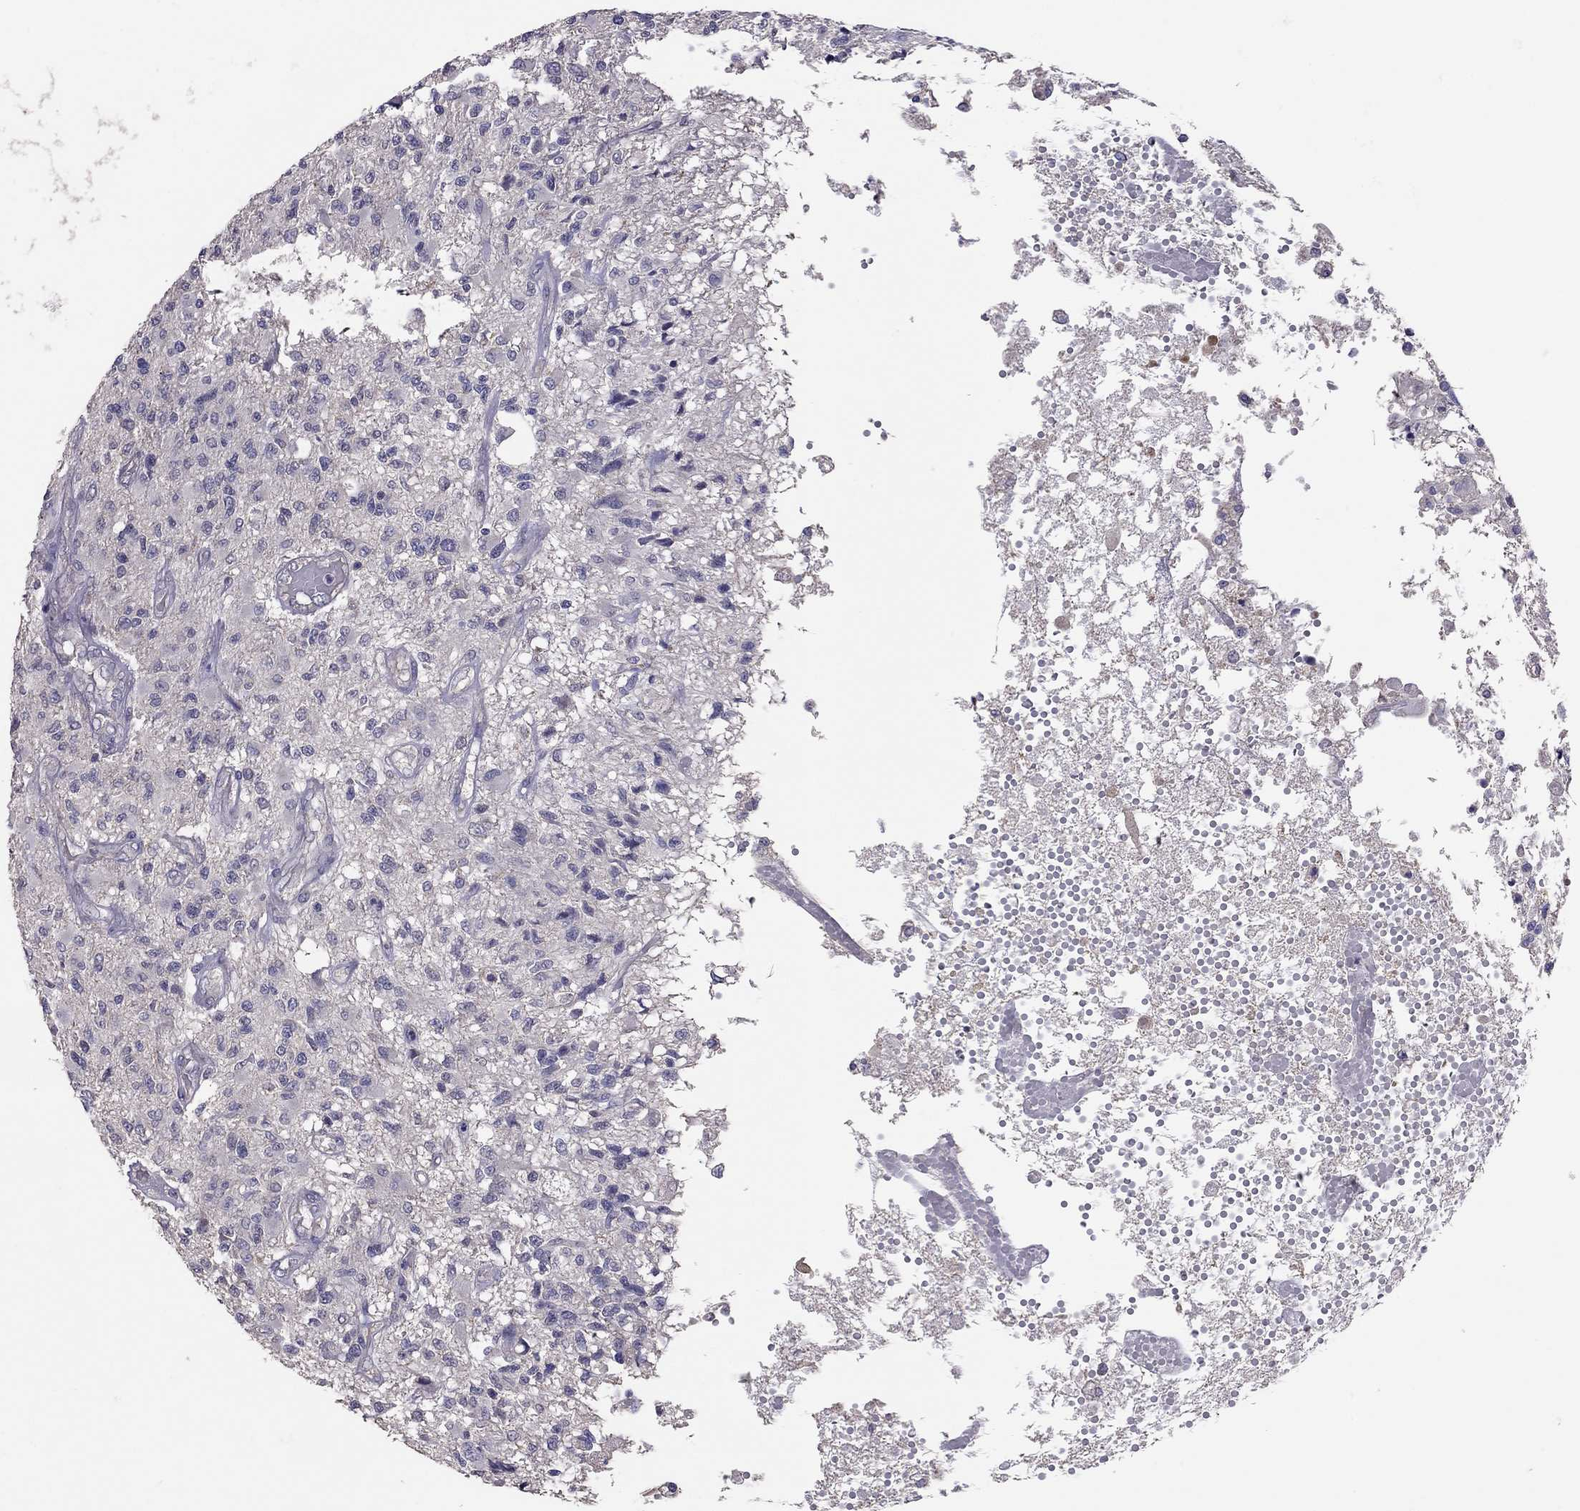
{"staining": {"intensity": "negative", "quantity": "none", "location": "none"}, "tissue": "glioma", "cell_type": "Tumor cells", "image_type": "cancer", "snomed": [{"axis": "morphology", "description": "Glioma, malignant, High grade"}, {"axis": "topography", "description": "Brain"}], "caption": "IHC of glioma shows no expression in tumor cells.", "gene": "RTP5", "patient": {"sex": "female", "age": 63}}